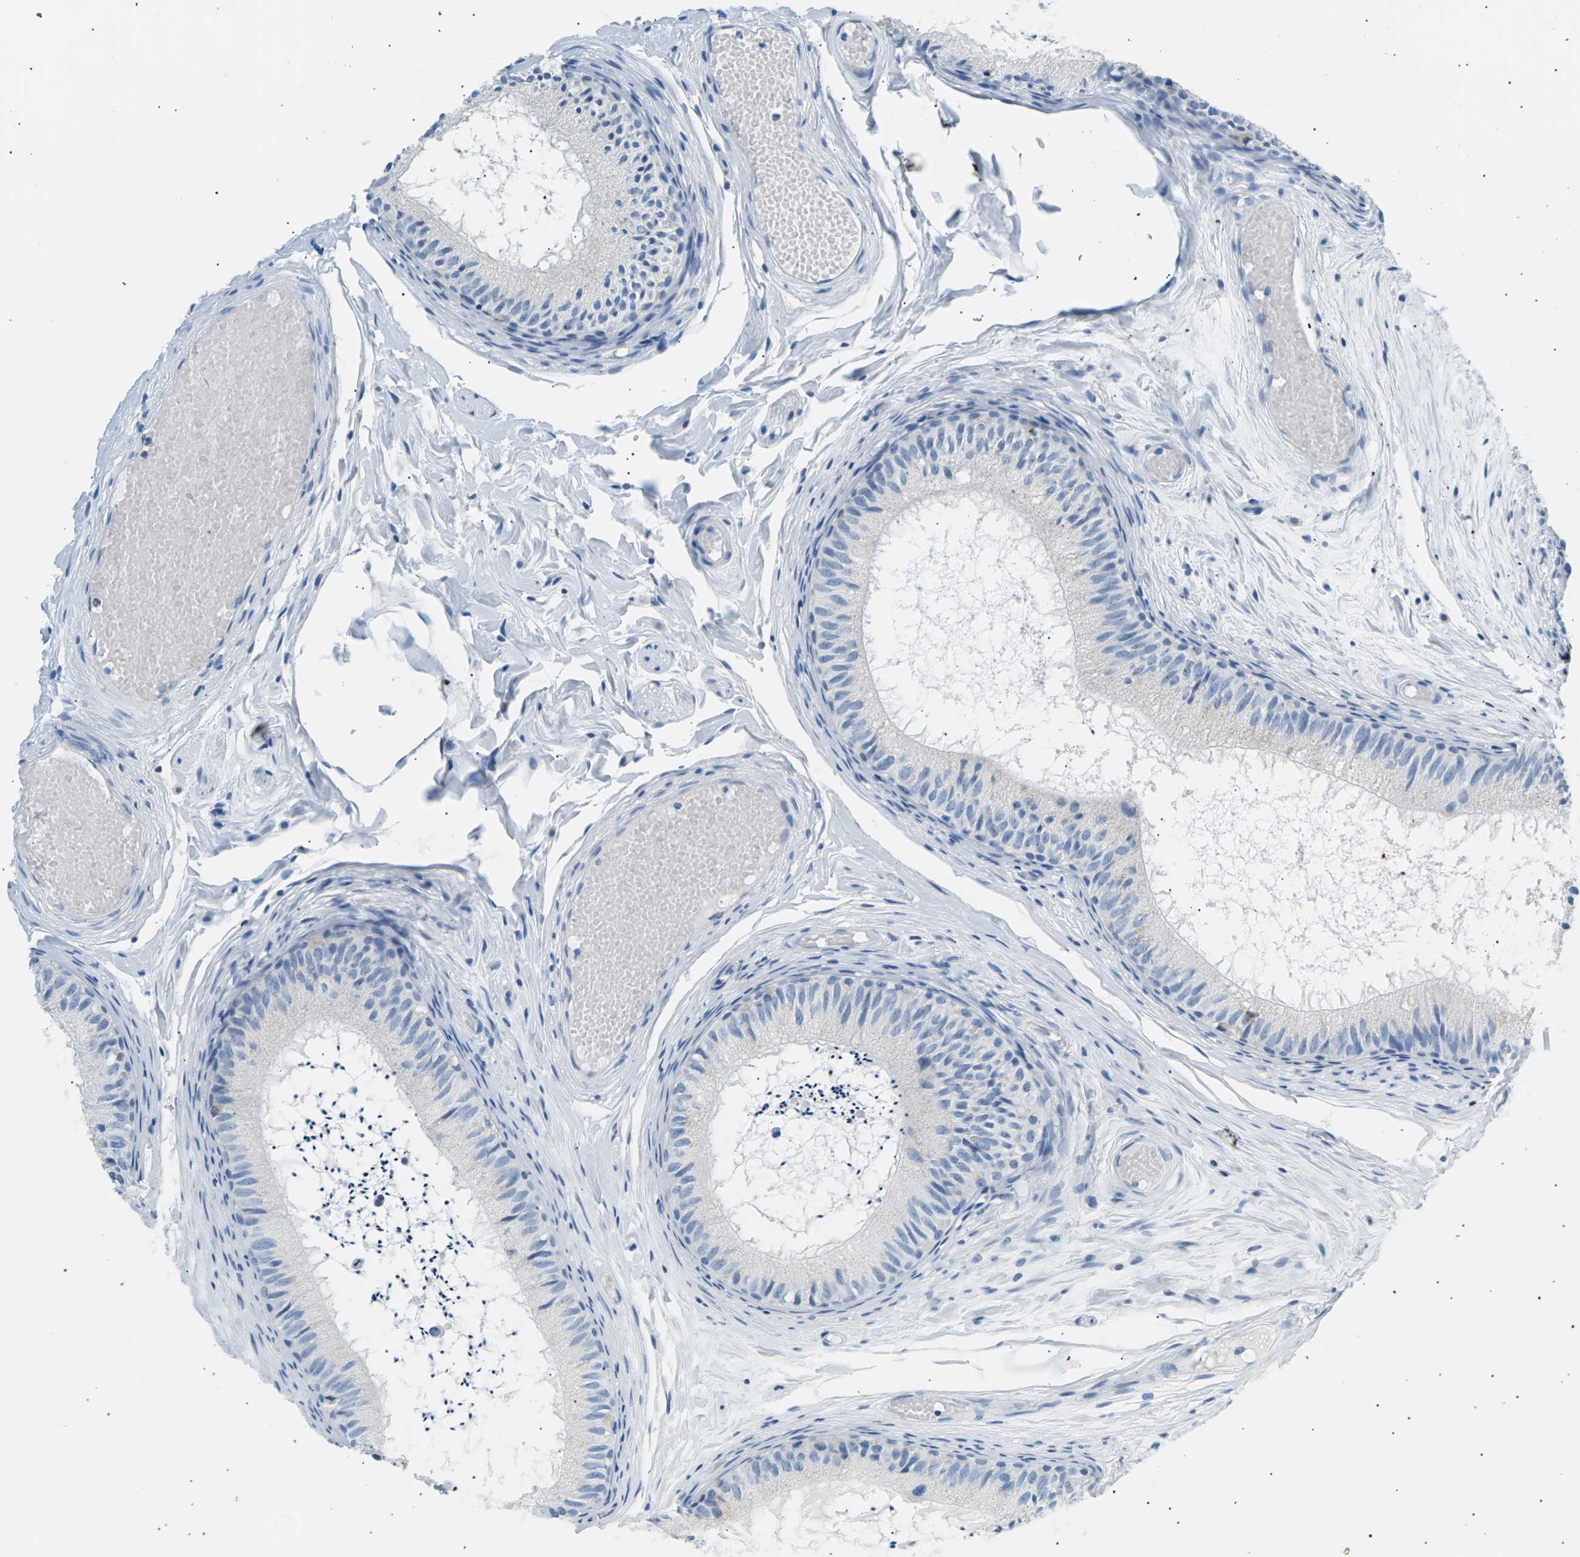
{"staining": {"intensity": "weak", "quantity": "25%-75%", "location": "cytoplasmic/membranous"}, "tissue": "epididymis", "cell_type": "Glandular cells", "image_type": "normal", "snomed": [{"axis": "morphology", "description": "Normal tissue, NOS"}, {"axis": "topography", "description": "Epididymis"}], "caption": "Immunohistochemical staining of unremarkable human epididymis shows weak cytoplasmic/membranous protein expression in approximately 25%-75% of glandular cells. Using DAB (brown) and hematoxylin (blue) stains, captured at high magnification using brightfield microscopy.", "gene": "SEPTIN5", "patient": {"sex": "male", "age": 46}}